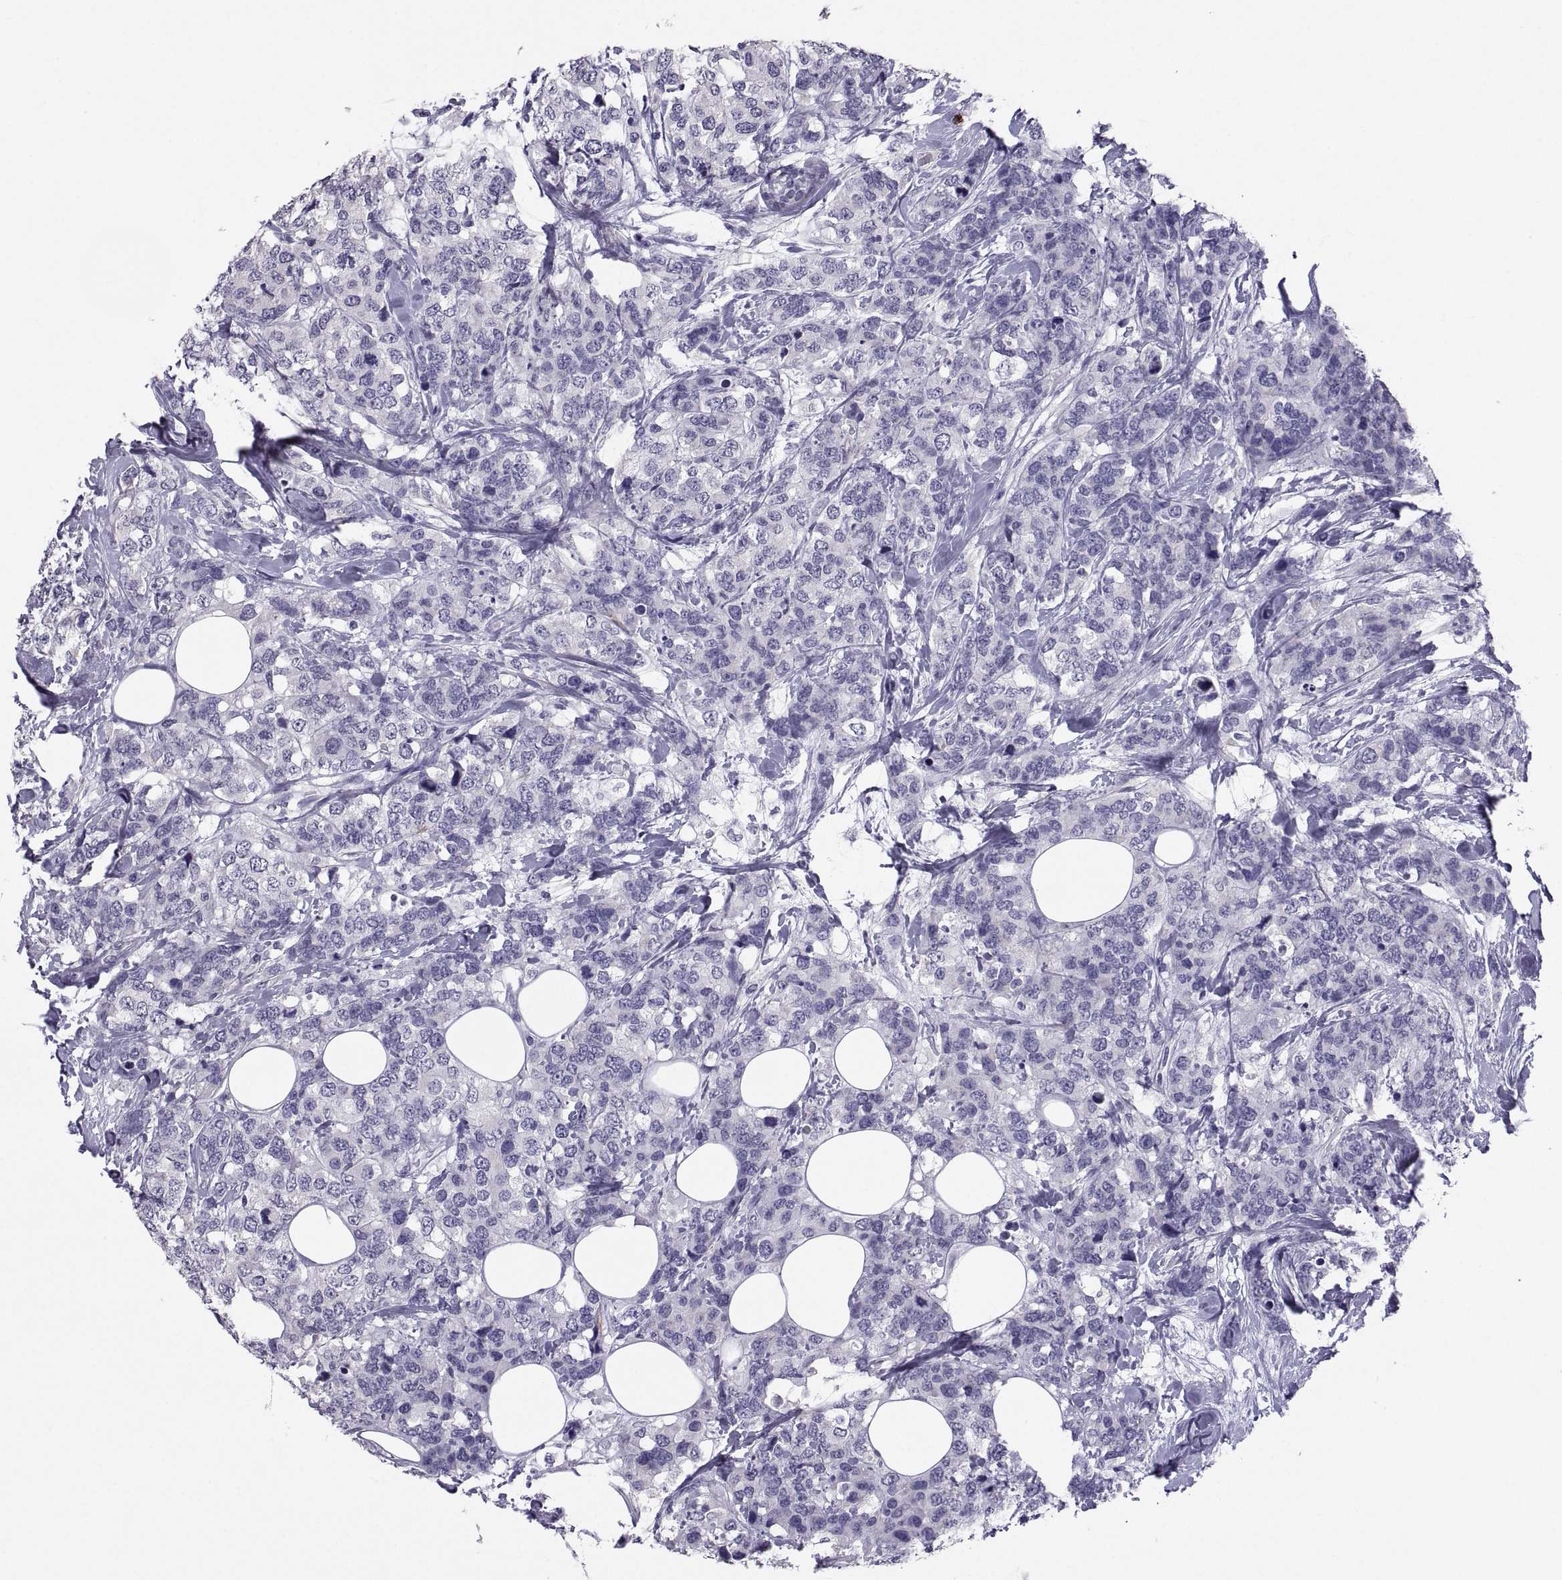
{"staining": {"intensity": "negative", "quantity": "none", "location": "none"}, "tissue": "breast cancer", "cell_type": "Tumor cells", "image_type": "cancer", "snomed": [{"axis": "morphology", "description": "Lobular carcinoma"}, {"axis": "topography", "description": "Breast"}], "caption": "A high-resolution photomicrograph shows immunohistochemistry staining of breast cancer, which displays no significant expression in tumor cells. Nuclei are stained in blue.", "gene": "IGSF1", "patient": {"sex": "female", "age": 59}}